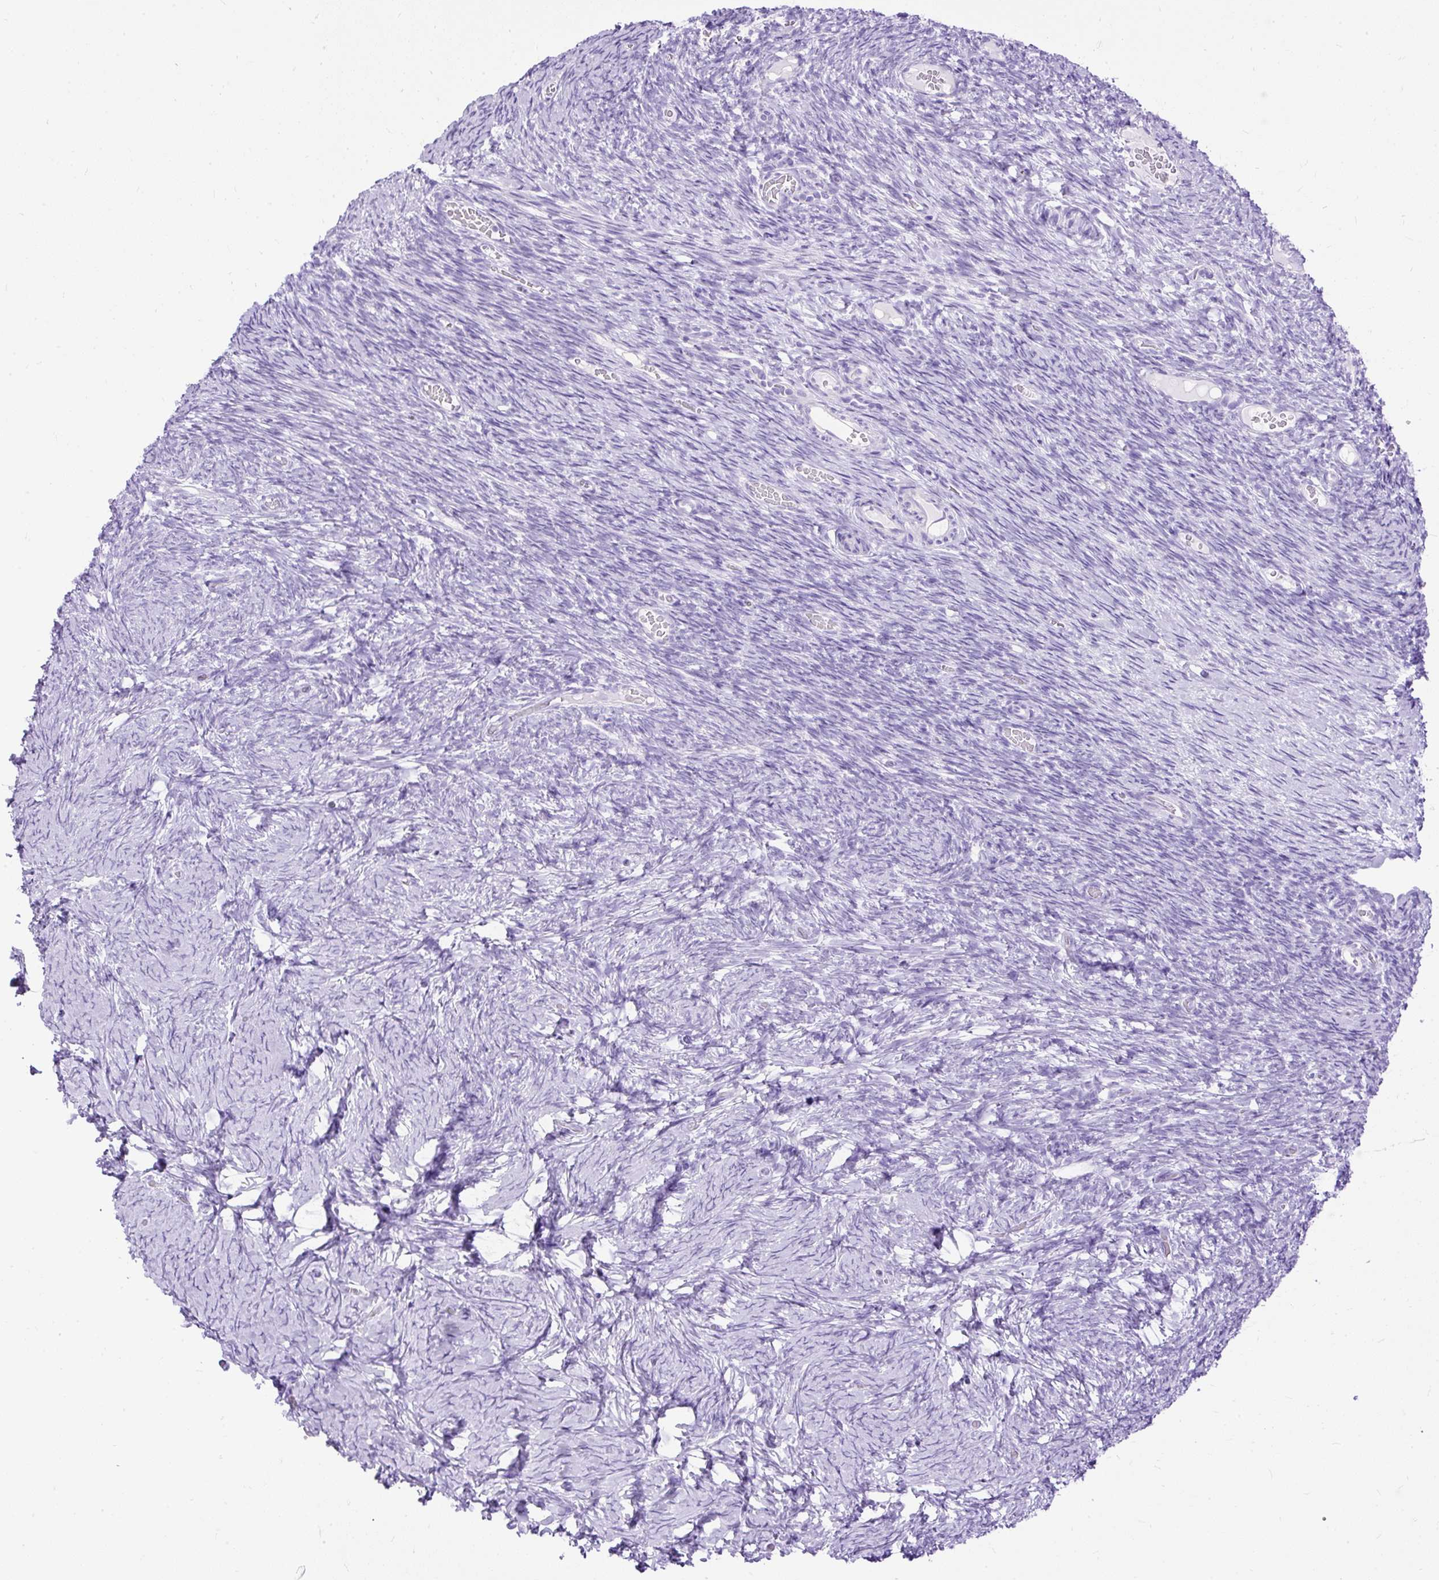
{"staining": {"intensity": "negative", "quantity": "none", "location": "none"}, "tissue": "ovary", "cell_type": "Follicle cells", "image_type": "normal", "snomed": [{"axis": "morphology", "description": "Normal tissue, NOS"}, {"axis": "topography", "description": "Ovary"}], "caption": "An IHC micrograph of benign ovary is shown. There is no staining in follicle cells of ovary.", "gene": "HEY1", "patient": {"sex": "female", "age": 39}}